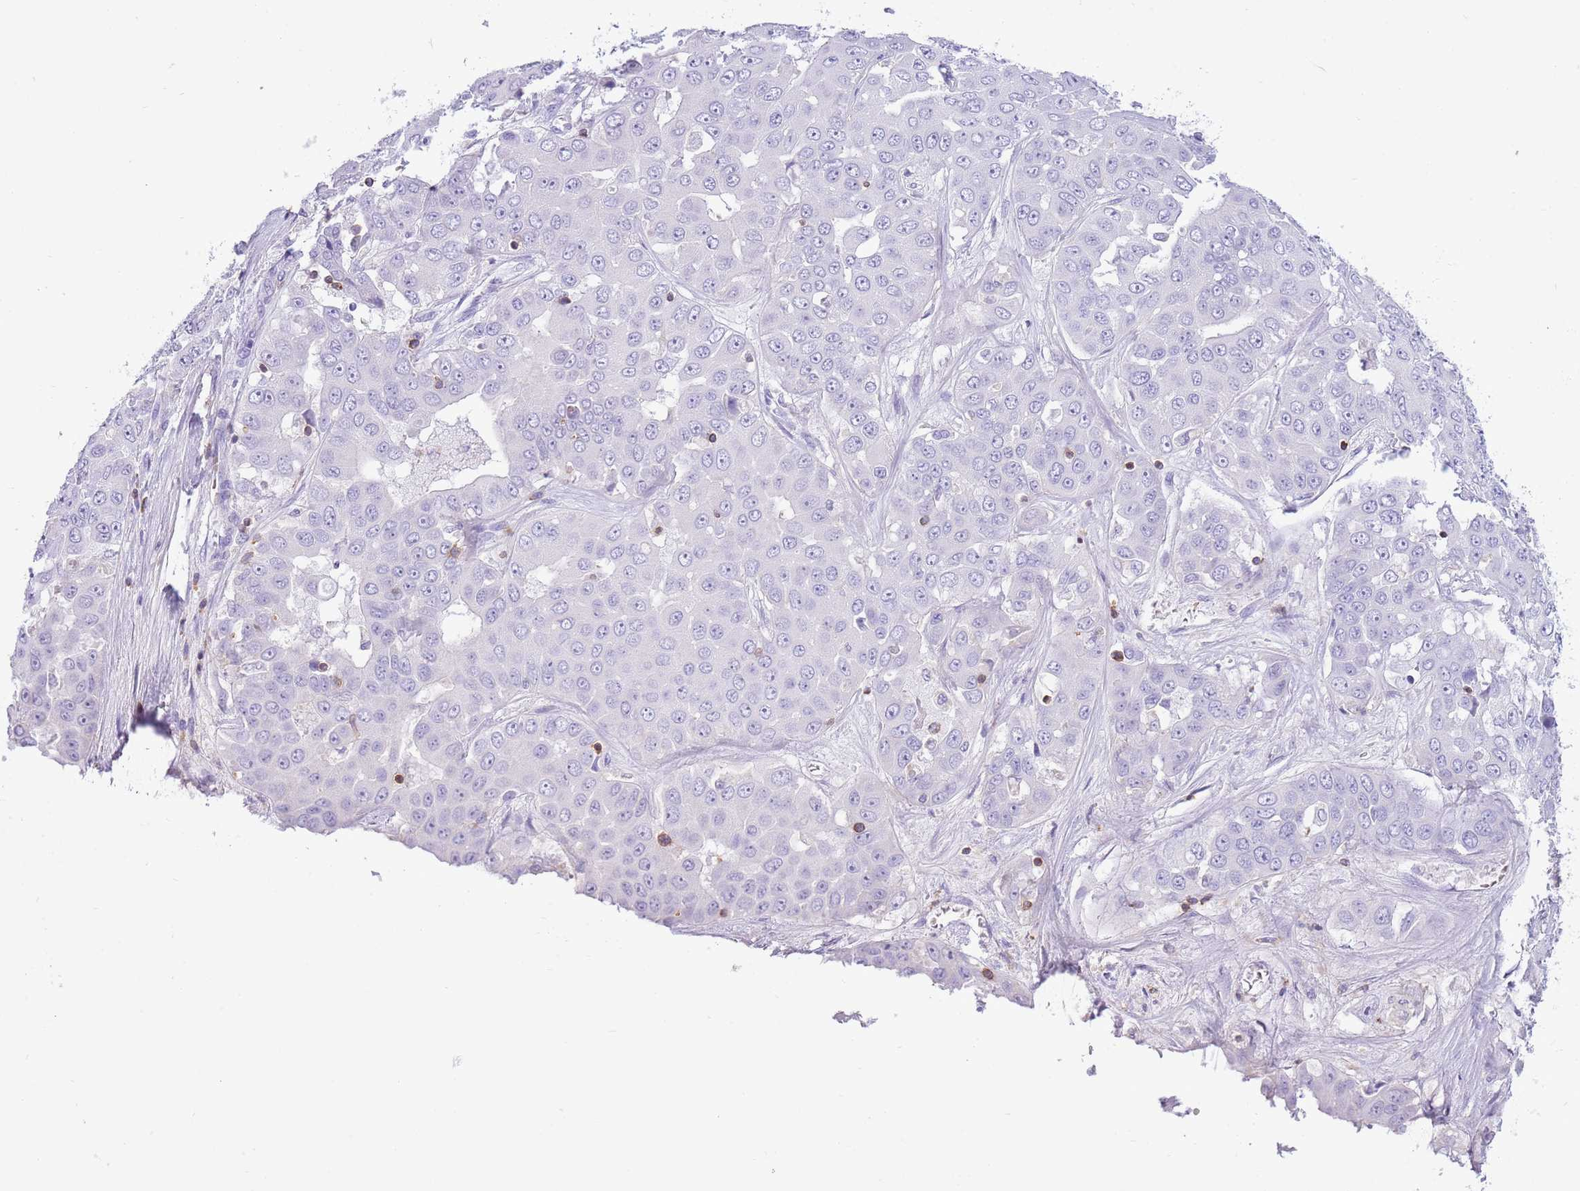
{"staining": {"intensity": "negative", "quantity": "none", "location": "none"}, "tissue": "liver cancer", "cell_type": "Tumor cells", "image_type": "cancer", "snomed": [{"axis": "morphology", "description": "Cholangiocarcinoma"}, {"axis": "topography", "description": "Liver"}], "caption": "Tumor cells show no significant expression in liver cholangiocarcinoma.", "gene": "OR4Q3", "patient": {"sex": "female", "age": 52}}